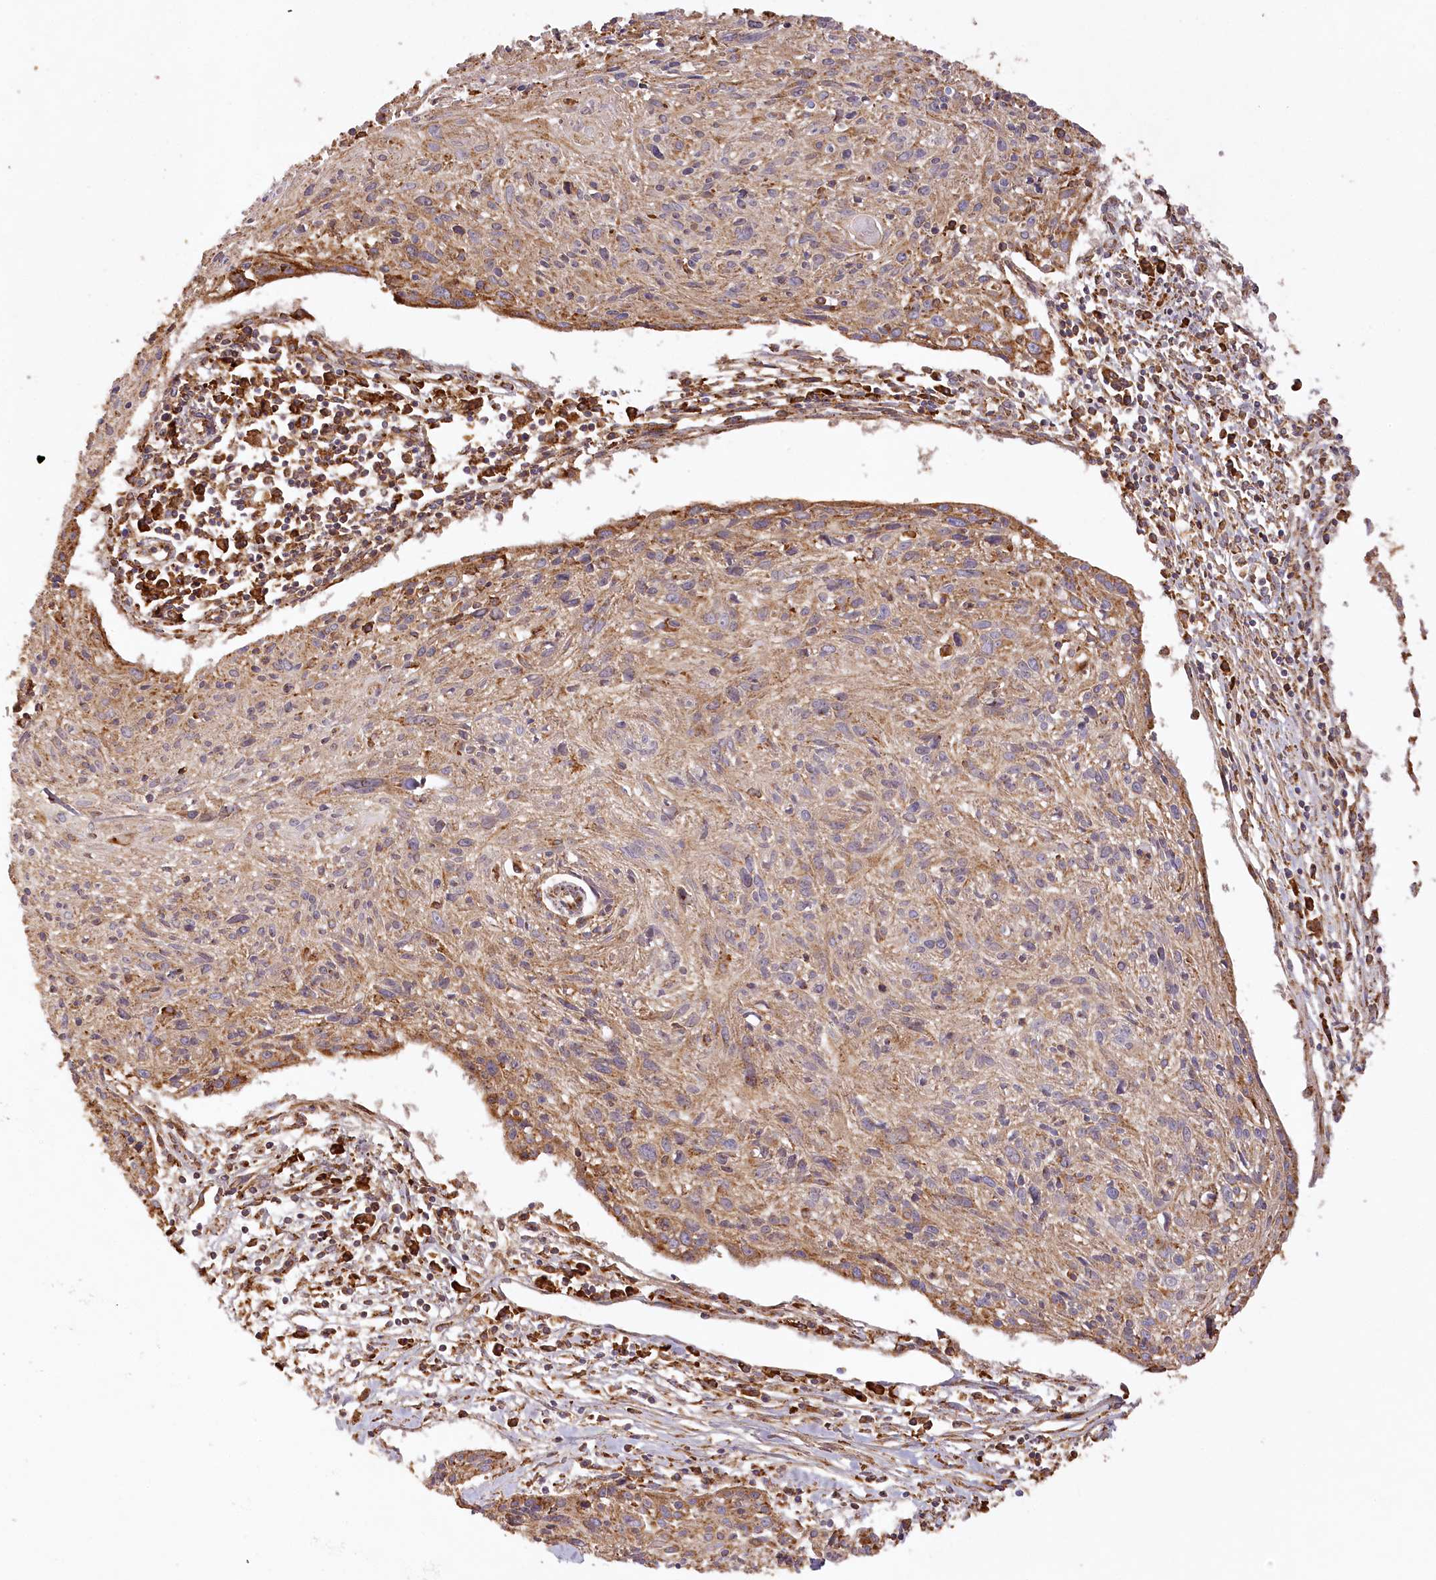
{"staining": {"intensity": "moderate", "quantity": ">75%", "location": "cytoplasmic/membranous"}, "tissue": "cervical cancer", "cell_type": "Tumor cells", "image_type": "cancer", "snomed": [{"axis": "morphology", "description": "Squamous cell carcinoma, NOS"}, {"axis": "topography", "description": "Cervix"}], "caption": "The histopathology image demonstrates a brown stain indicating the presence of a protein in the cytoplasmic/membranous of tumor cells in cervical cancer (squamous cell carcinoma).", "gene": "ACAP2", "patient": {"sex": "female", "age": 51}}